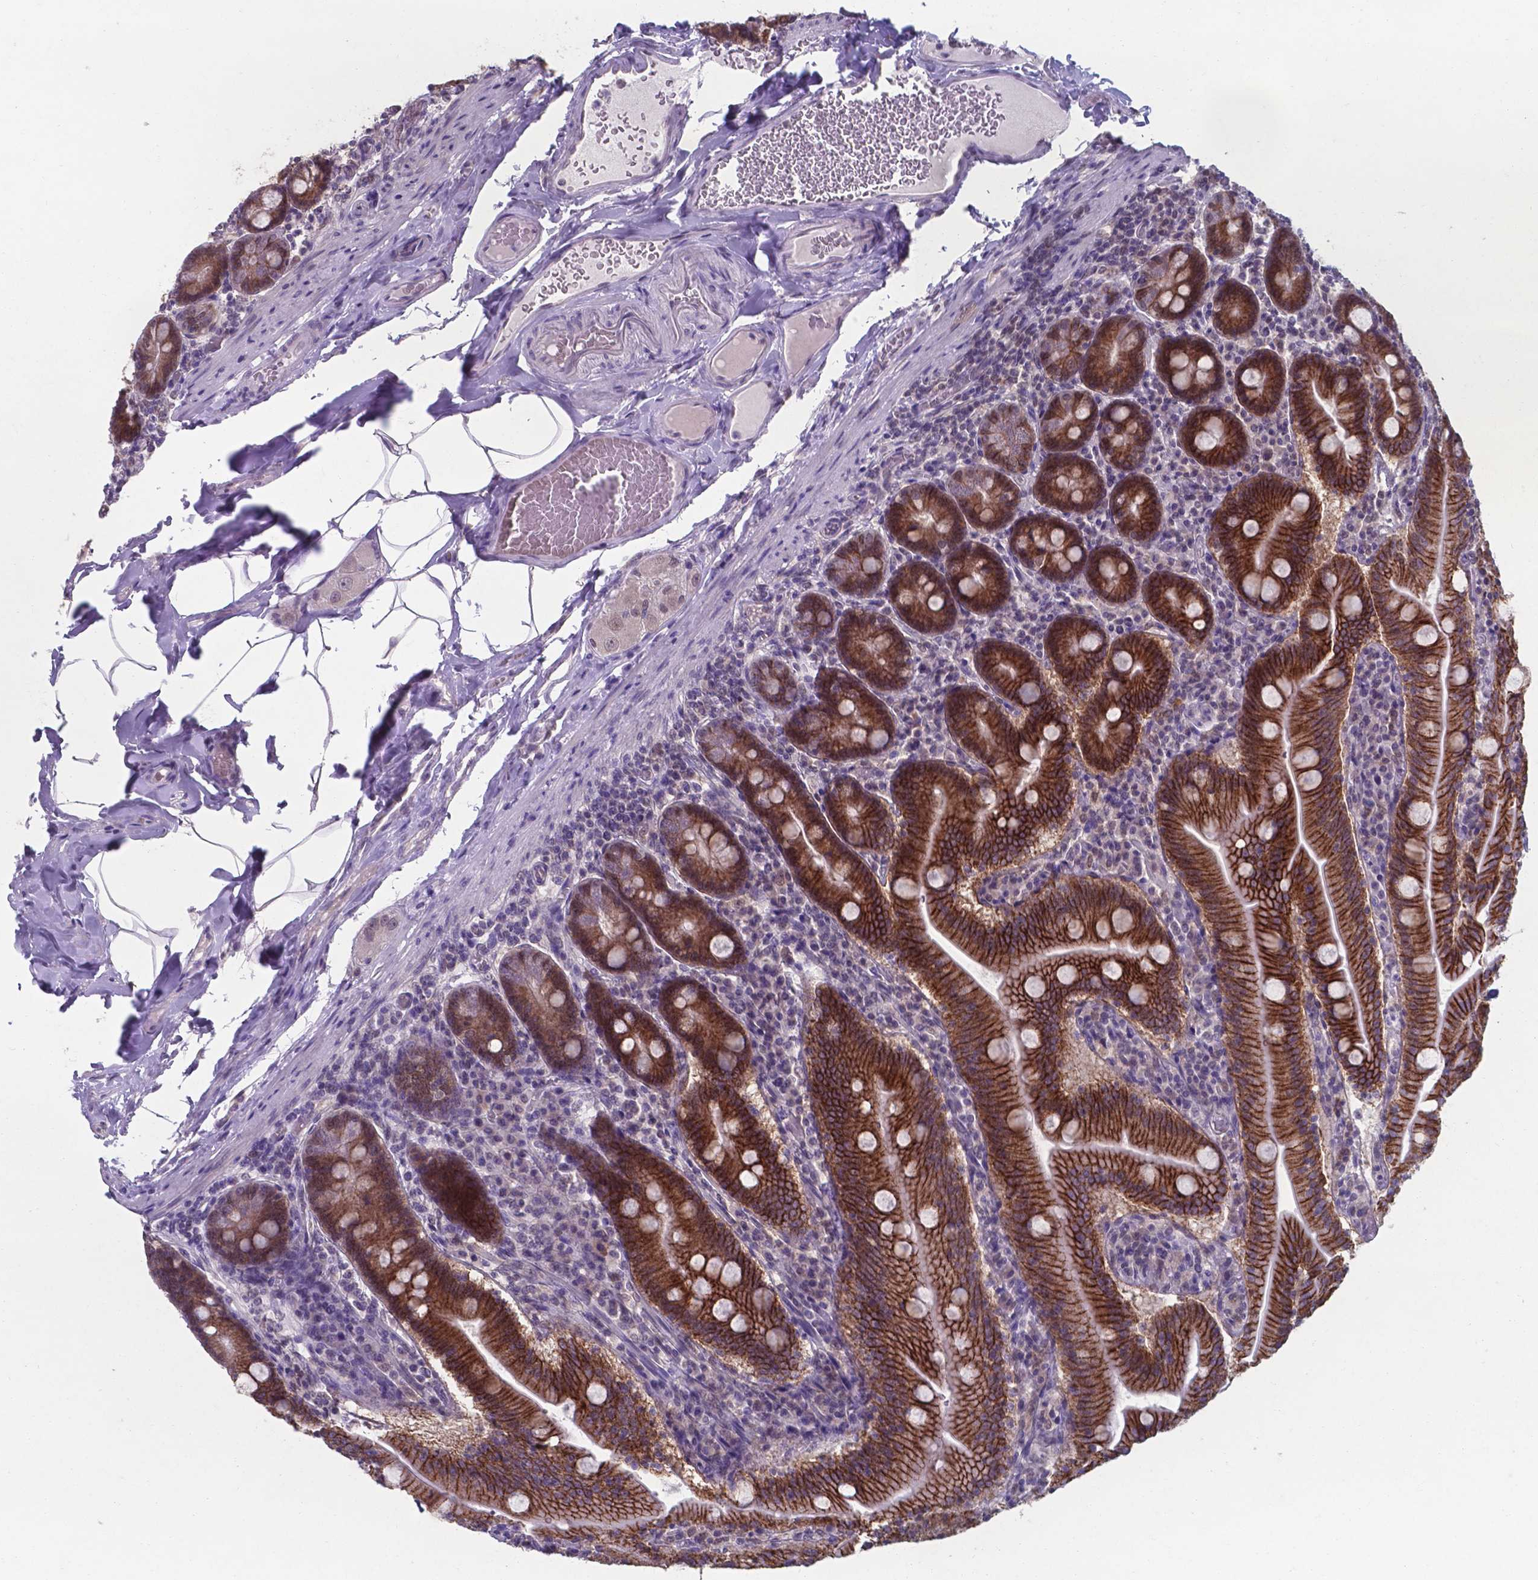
{"staining": {"intensity": "strong", "quantity": ">75%", "location": "cytoplasmic/membranous"}, "tissue": "small intestine", "cell_type": "Glandular cells", "image_type": "normal", "snomed": [{"axis": "morphology", "description": "Normal tissue, NOS"}, {"axis": "topography", "description": "Small intestine"}], "caption": "Glandular cells reveal high levels of strong cytoplasmic/membranous expression in approximately >75% of cells in normal small intestine.", "gene": "UBE2E2", "patient": {"sex": "male", "age": 37}}